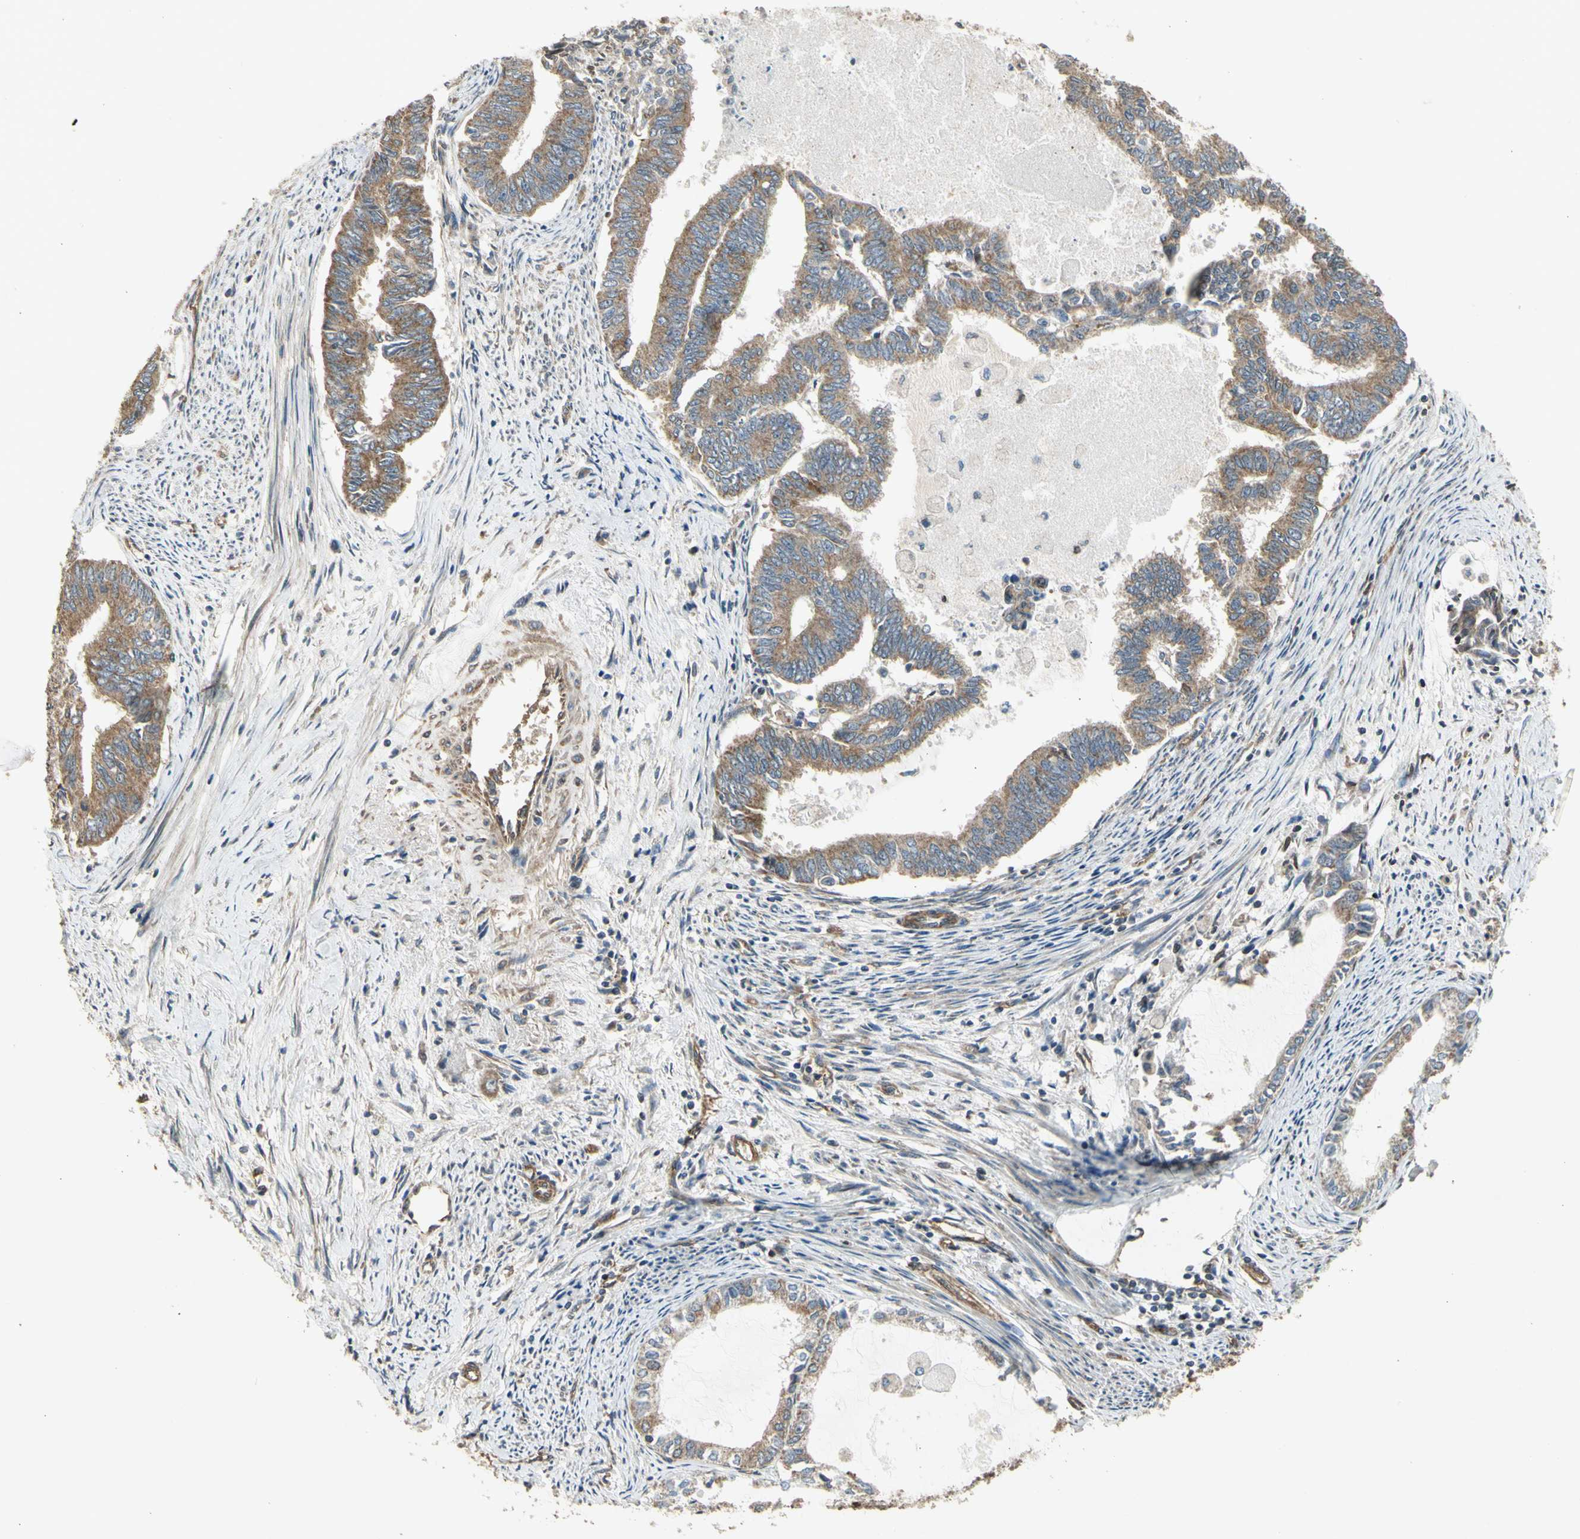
{"staining": {"intensity": "moderate", "quantity": ">75%", "location": "cytoplasmic/membranous"}, "tissue": "endometrial cancer", "cell_type": "Tumor cells", "image_type": "cancer", "snomed": [{"axis": "morphology", "description": "Adenocarcinoma, NOS"}, {"axis": "topography", "description": "Endometrium"}], "caption": "The micrograph exhibits a brown stain indicating the presence of a protein in the cytoplasmic/membranous of tumor cells in adenocarcinoma (endometrial). (DAB (3,3'-diaminobenzidine) = brown stain, brightfield microscopy at high magnification).", "gene": "EFNB2", "patient": {"sex": "female", "age": 86}}